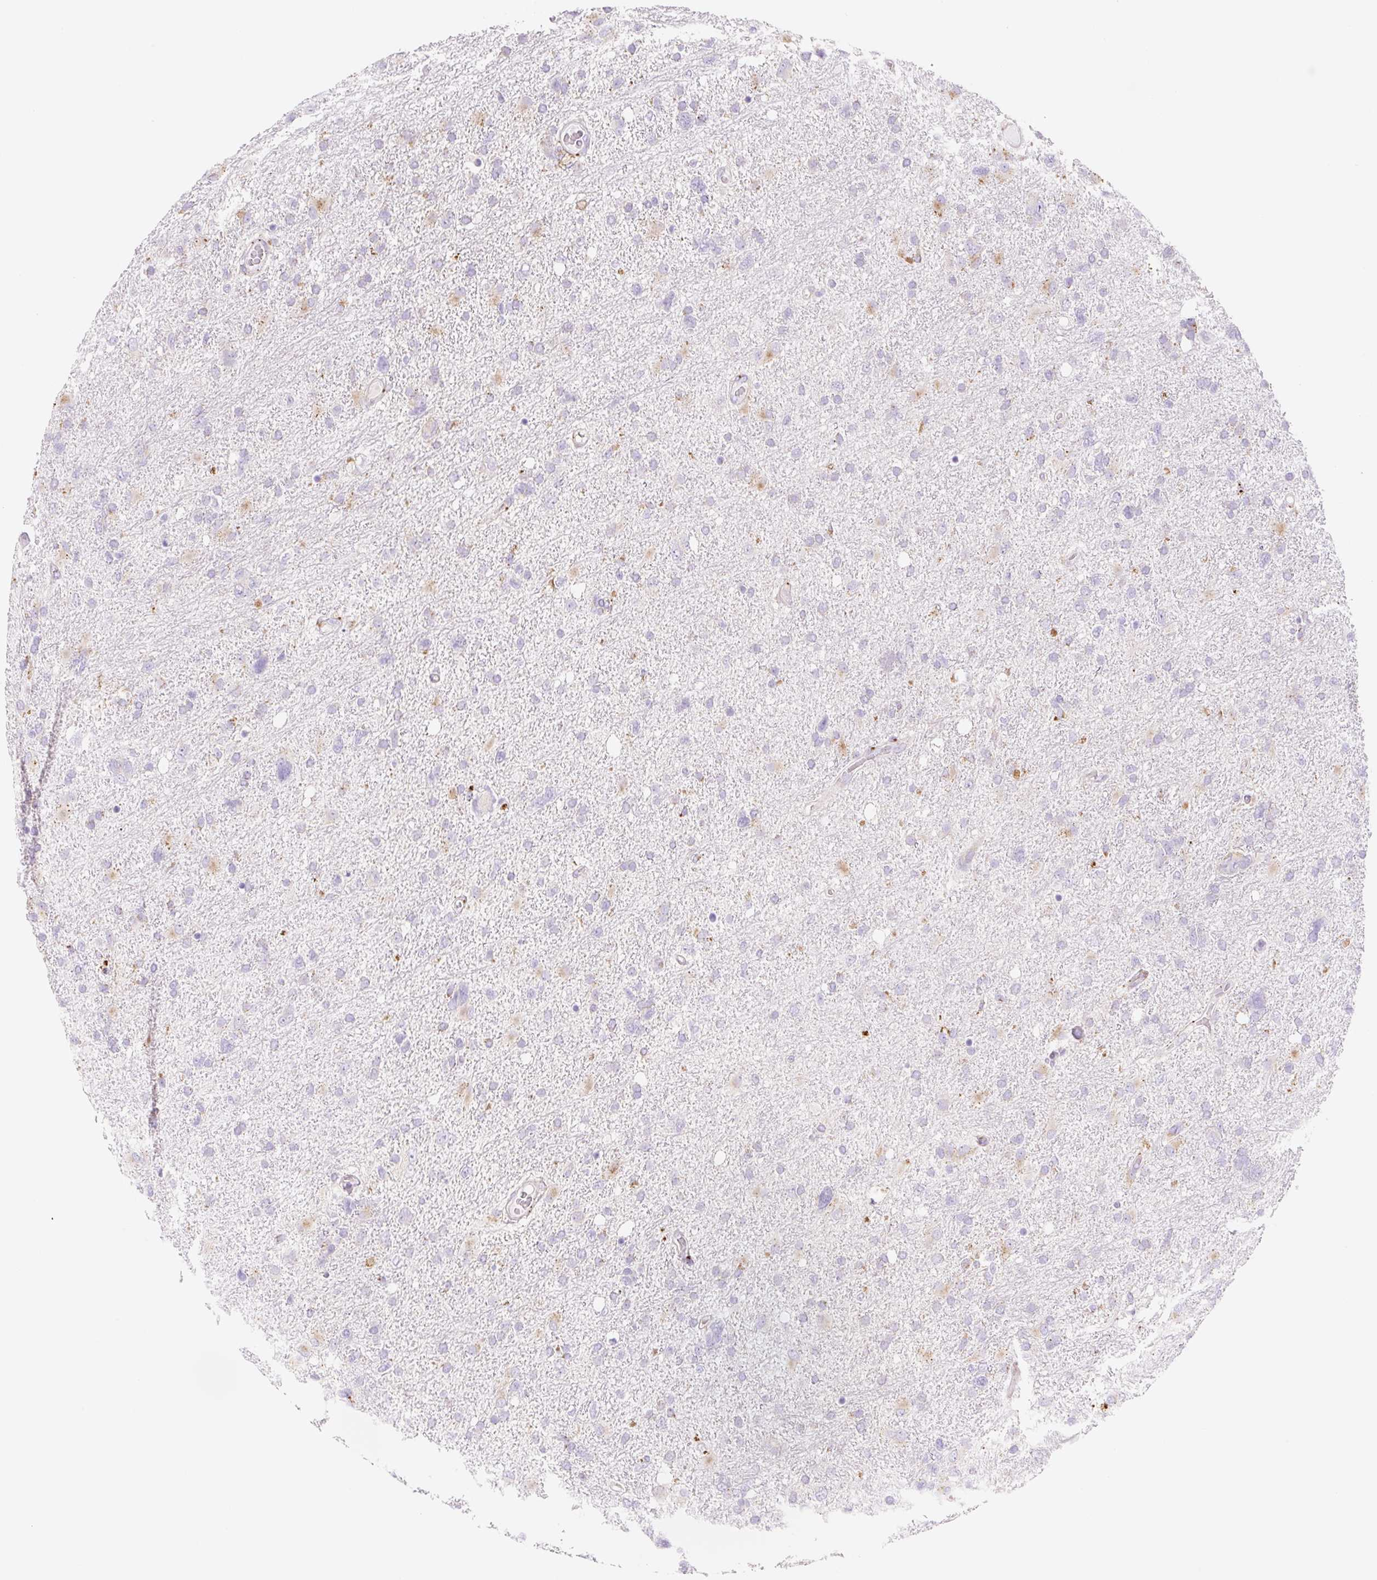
{"staining": {"intensity": "negative", "quantity": "none", "location": "none"}, "tissue": "glioma", "cell_type": "Tumor cells", "image_type": "cancer", "snomed": [{"axis": "morphology", "description": "Glioma, malignant, High grade"}, {"axis": "topography", "description": "Brain"}], "caption": "This is an immunohistochemistry image of human glioma. There is no staining in tumor cells.", "gene": "CLEC3A", "patient": {"sex": "male", "age": 61}}